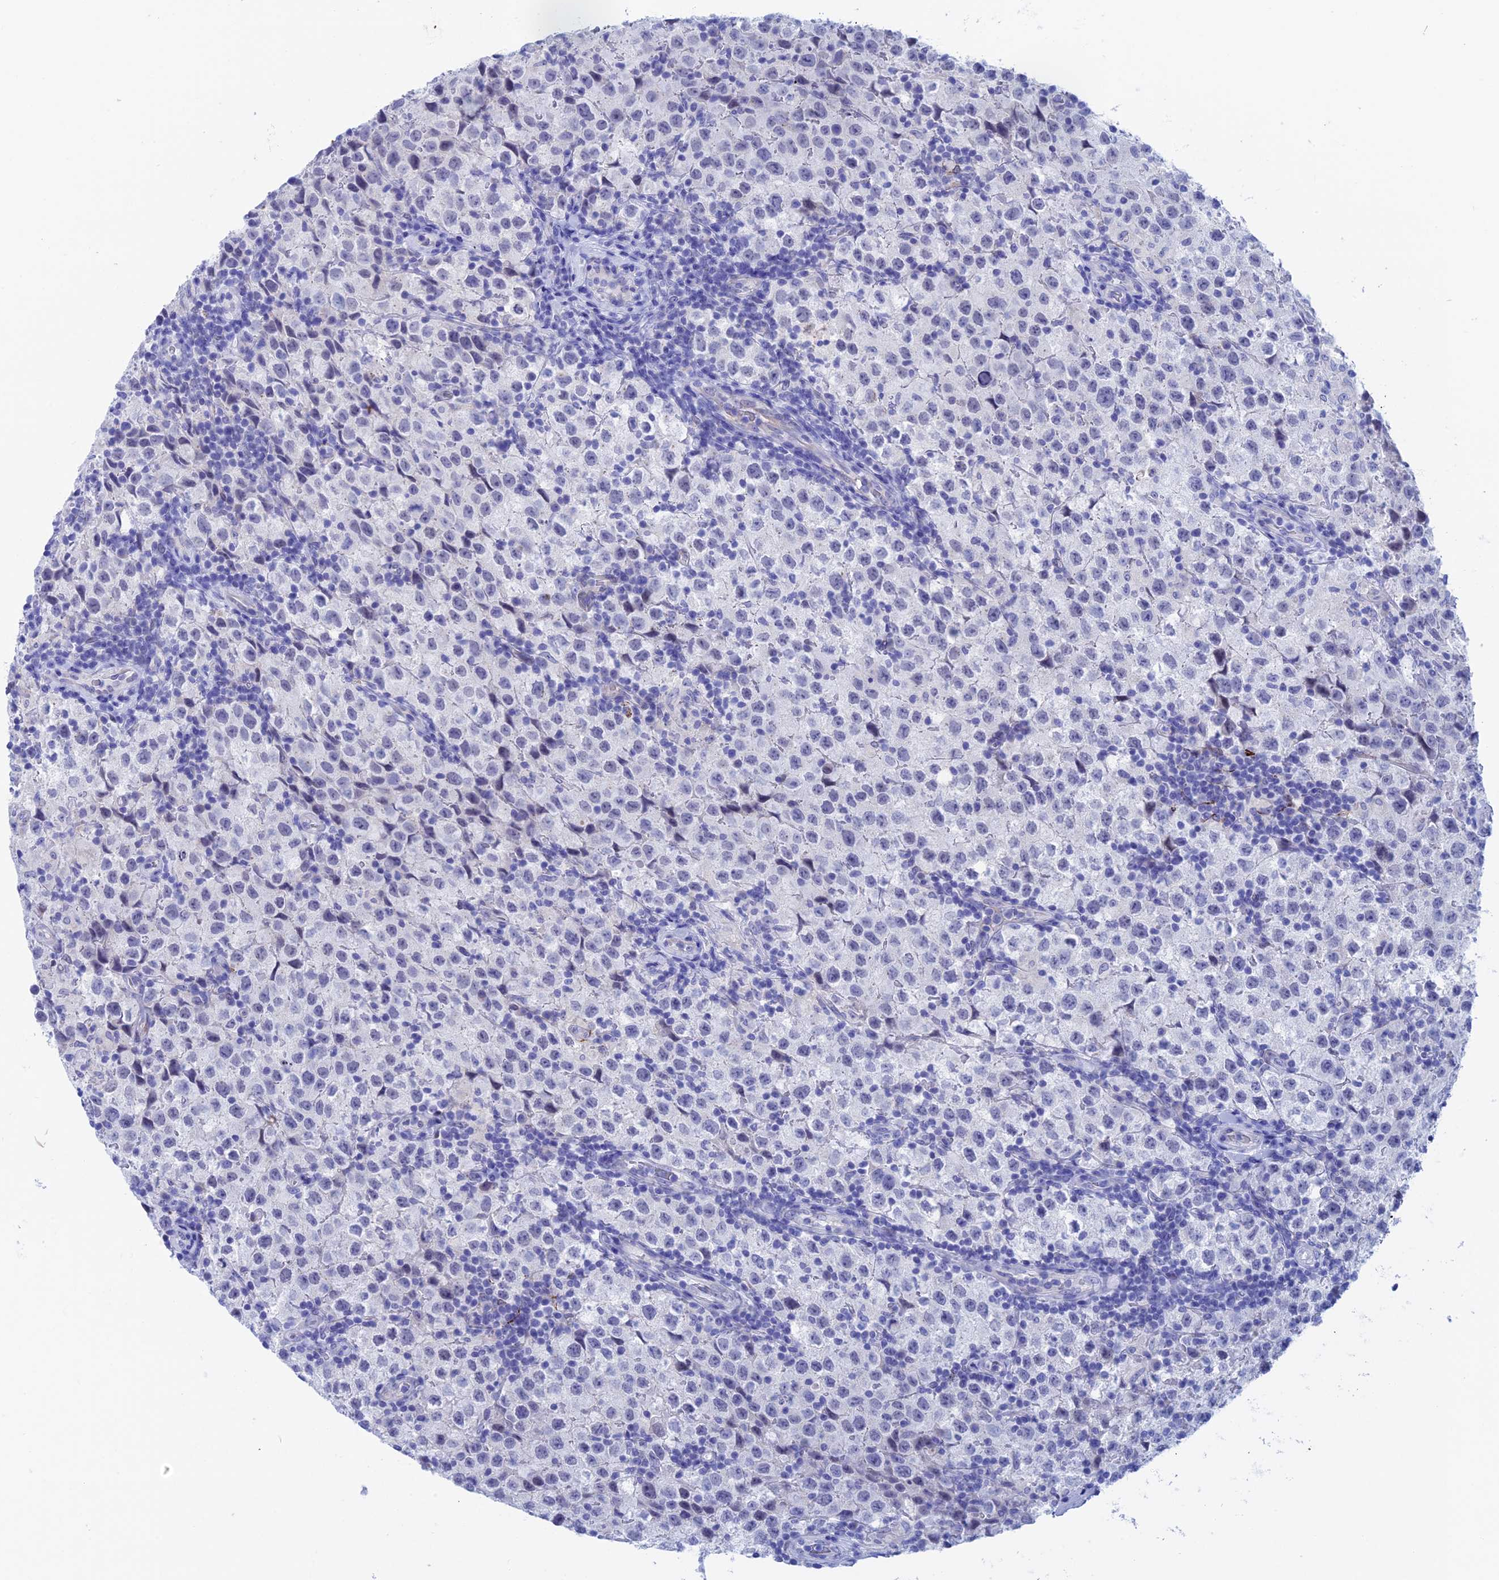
{"staining": {"intensity": "negative", "quantity": "none", "location": "none"}, "tissue": "testis cancer", "cell_type": "Tumor cells", "image_type": "cancer", "snomed": [{"axis": "morphology", "description": "Seminoma, NOS"}, {"axis": "morphology", "description": "Carcinoma, Embryonal, NOS"}, {"axis": "topography", "description": "Testis"}], "caption": "Tumor cells show no significant positivity in embryonal carcinoma (testis). The staining is performed using DAB (3,3'-diaminobenzidine) brown chromogen with nuclei counter-stained in using hematoxylin.", "gene": "WDR83", "patient": {"sex": "male", "age": 41}}